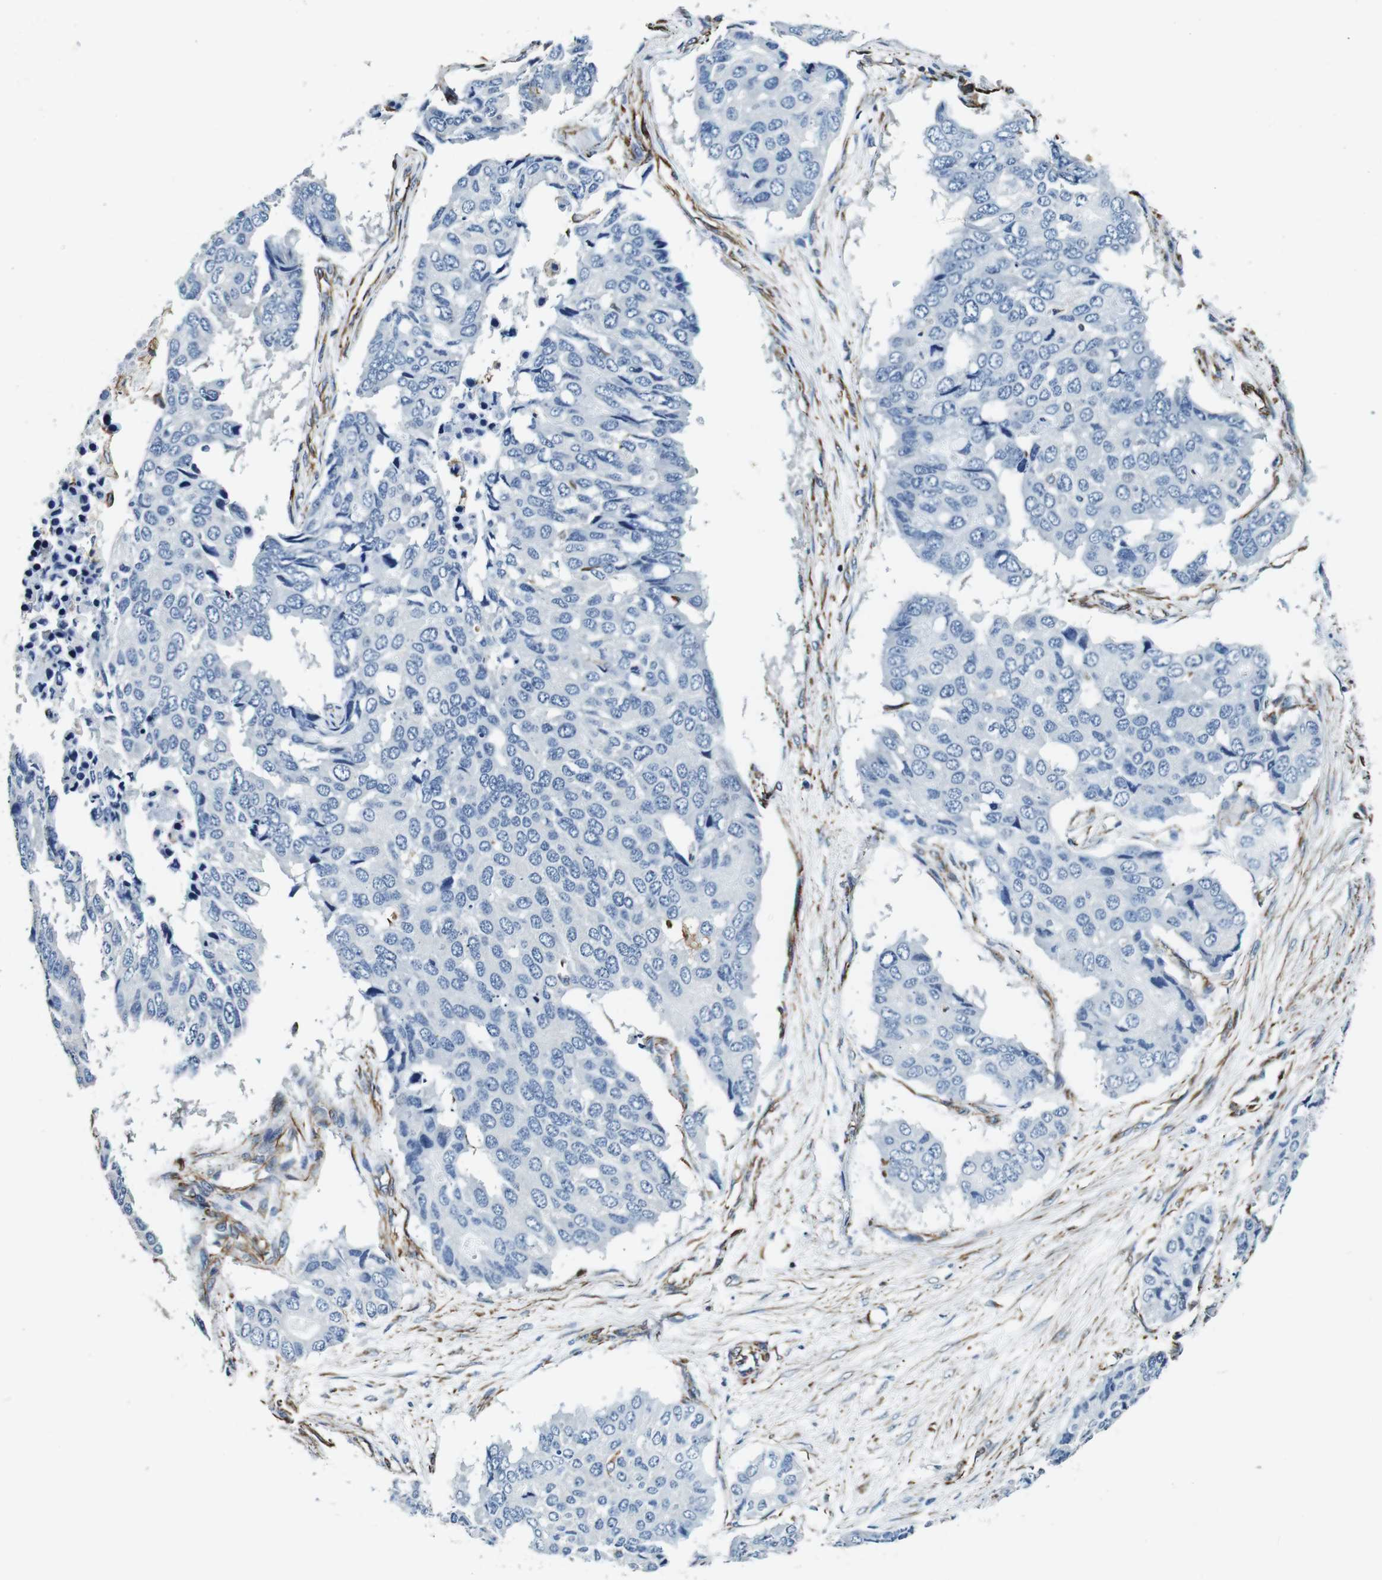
{"staining": {"intensity": "negative", "quantity": "none", "location": "none"}, "tissue": "pancreatic cancer", "cell_type": "Tumor cells", "image_type": "cancer", "snomed": [{"axis": "morphology", "description": "Adenocarcinoma, NOS"}, {"axis": "topography", "description": "Pancreas"}], "caption": "The image displays no staining of tumor cells in pancreatic cancer.", "gene": "GJE1", "patient": {"sex": "male", "age": 50}}